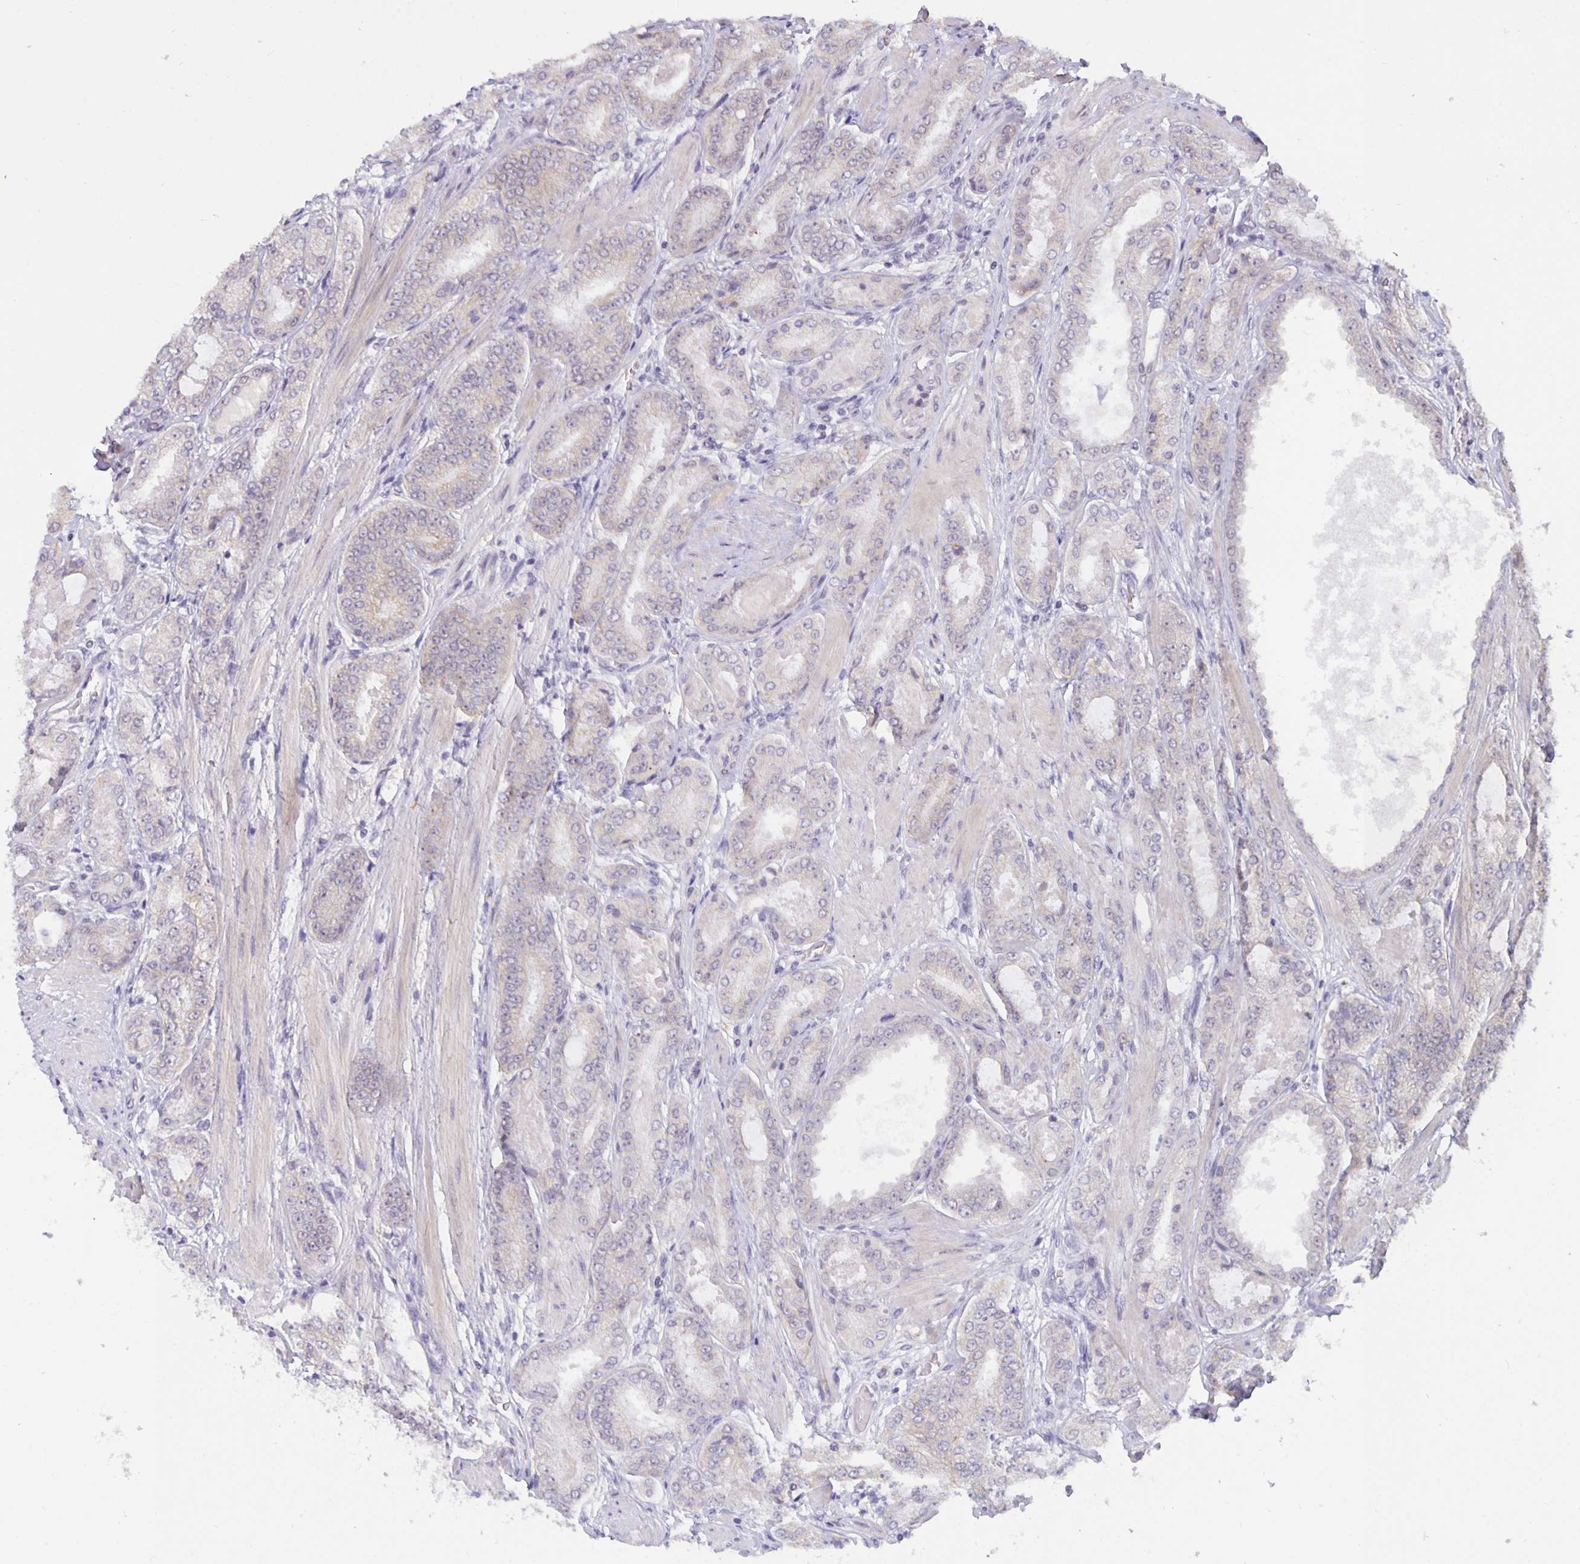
{"staining": {"intensity": "negative", "quantity": "none", "location": "none"}, "tissue": "prostate cancer", "cell_type": "Tumor cells", "image_type": "cancer", "snomed": [{"axis": "morphology", "description": "Adenocarcinoma, High grade"}, {"axis": "topography", "description": "Prostate"}], "caption": "Tumor cells are negative for protein expression in human prostate adenocarcinoma (high-grade).", "gene": "ARVCF", "patient": {"sex": "male", "age": 63}}